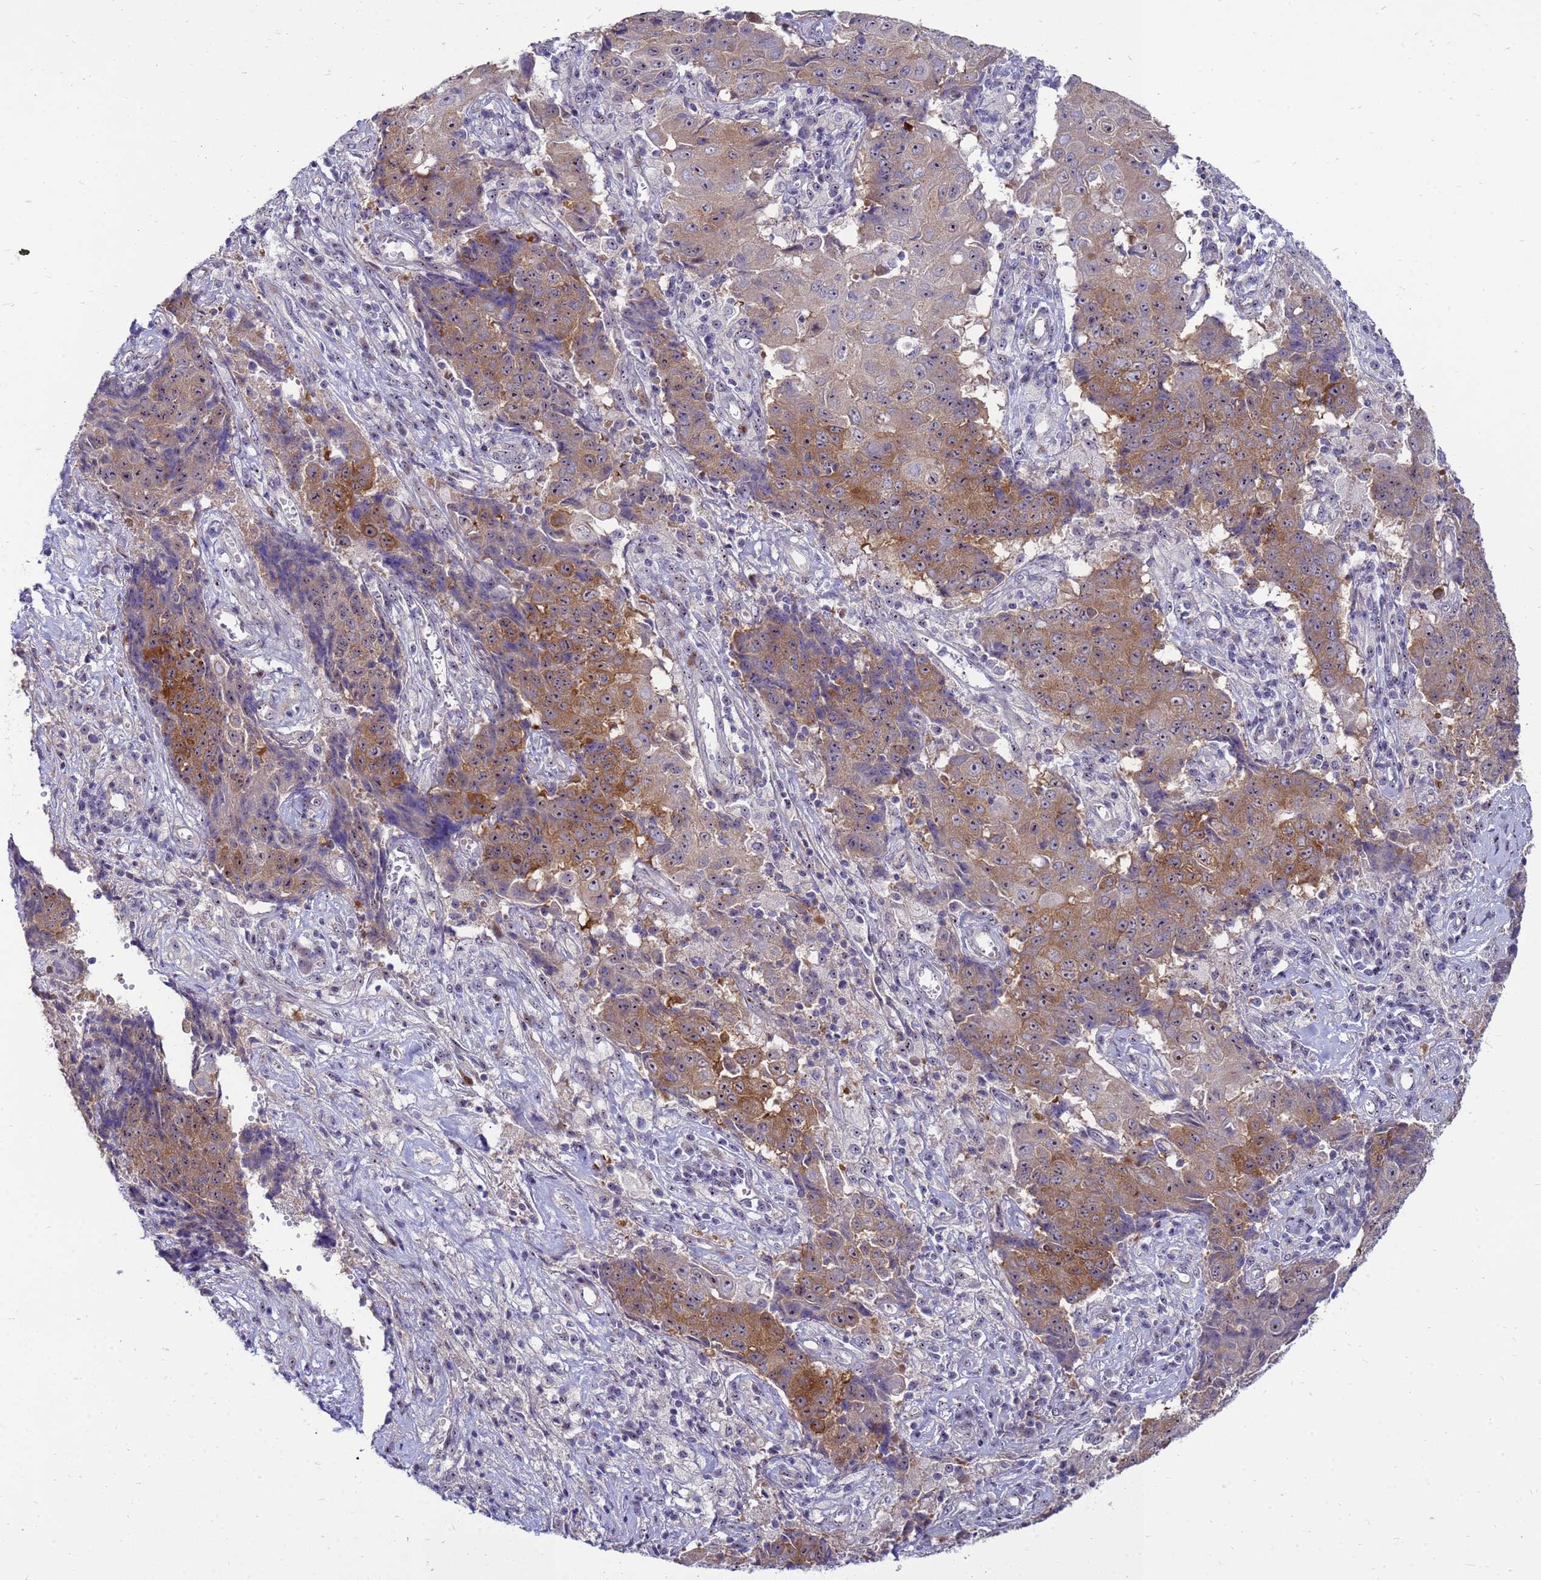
{"staining": {"intensity": "moderate", "quantity": "25%-75%", "location": "cytoplasmic/membranous"}, "tissue": "ovarian cancer", "cell_type": "Tumor cells", "image_type": "cancer", "snomed": [{"axis": "morphology", "description": "Carcinoma, endometroid"}, {"axis": "topography", "description": "Ovary"}], "caption": "A high-resolution micrograph shows immunohistochemistry (IHC) staining of ovarian endometroid carcinoma, which exhibits moderate cytoplasmic/membranous expression in about 25%-75% of tumor cells.", "gene": "RSPO1", "patient": {"sex": "female", "age": 42}}